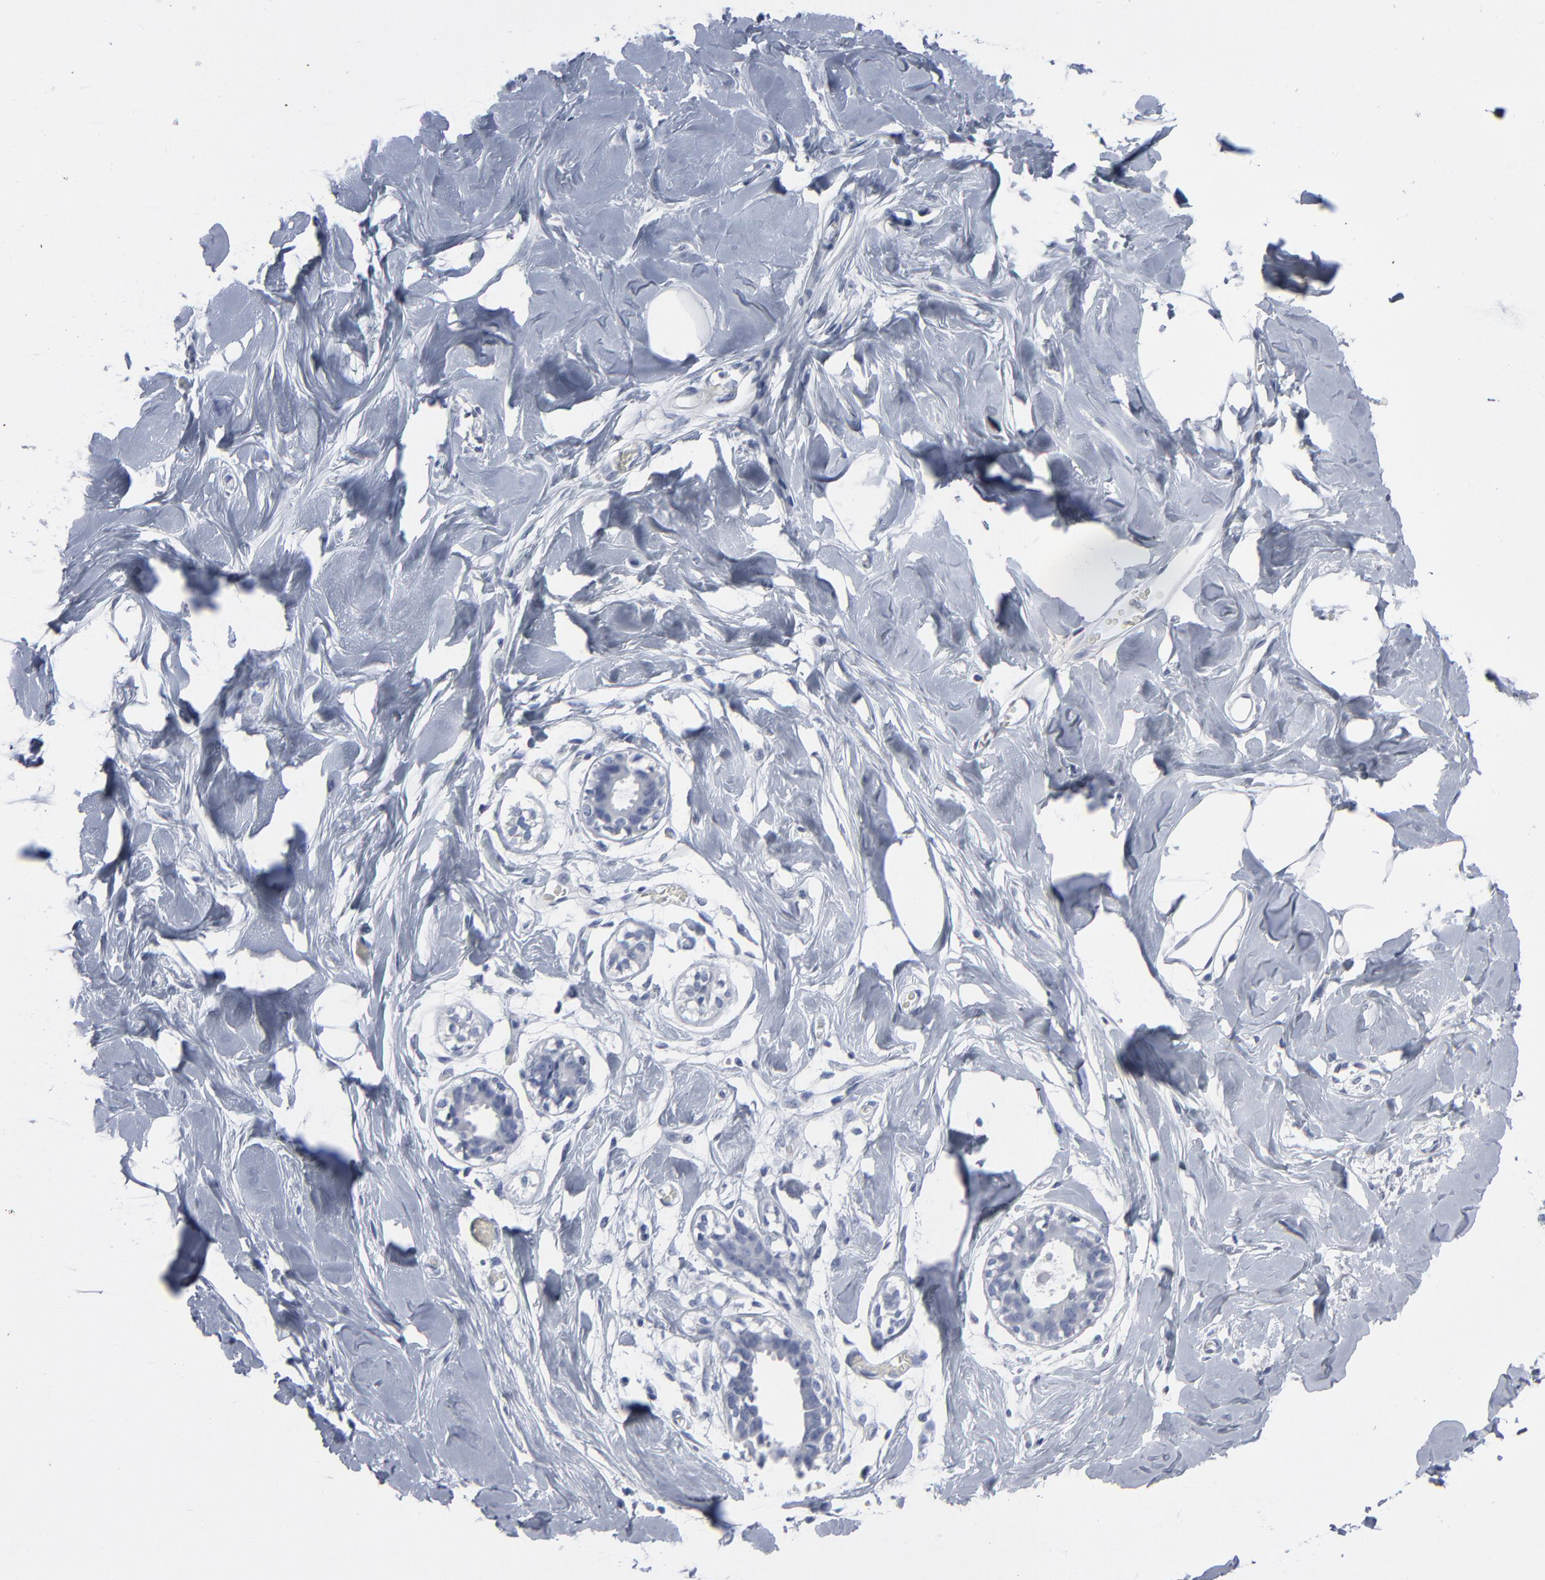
{"staining": {"intensity": "negative", "quantity": "none", "location": "none"}, "tissue": "breast", "cell_type": "Adipocytes", "image_type": "normal", "snomed": [{"axis": "morphology", "description": "Normal tissue, NOS"}, {"axis": "topography", "description": "Breast"}, {"axis": "topography", "description": "Adipose tissue"}], "caption": "DAB immunohistochemical staining of benign breast reveals no significant expression in adipocytes.", "gene": "PAGE1", "patient": {"sex": "female", "age": 25}}